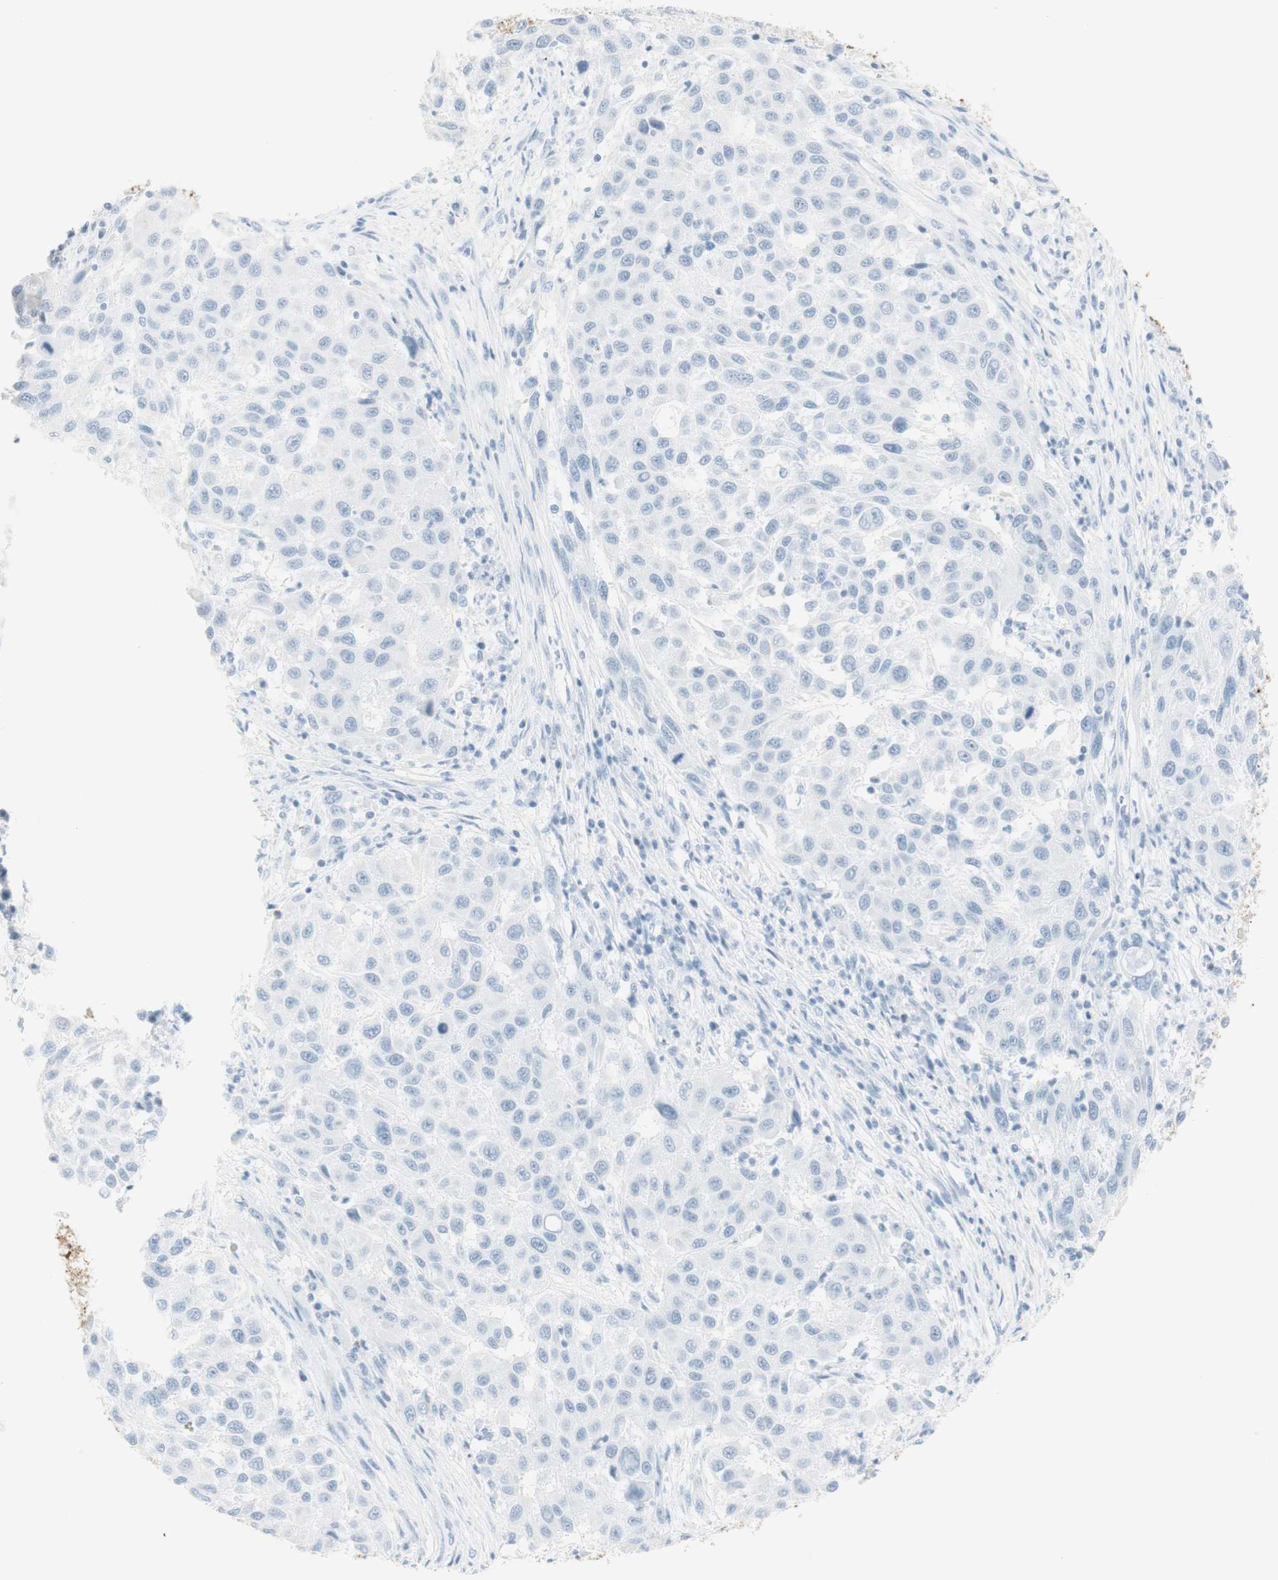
{"staining": {"intensity": "negative", "quantity": "none", "location": "none"}, "tissue": "melanoma", "cell_type": "Tumor cells", "image_type": "cancer", "snomed": [{"axis": "morphology", "description": "Malignant melanoma, Metastatic site"}, {"axis": "topography", "description": "Lymph node"}], "caption": "Immunohistochemistry of melanoma displays no positivity in tumor cells. (Stains: DAB (3,3'-diaminobenzidine) immunohistochemistry with hematoxylin counter stain, Microscopy: brightfield microscopy at high magnification).", "gene": "NAPSA", "patient": {"sex": "male", "age": 61}}